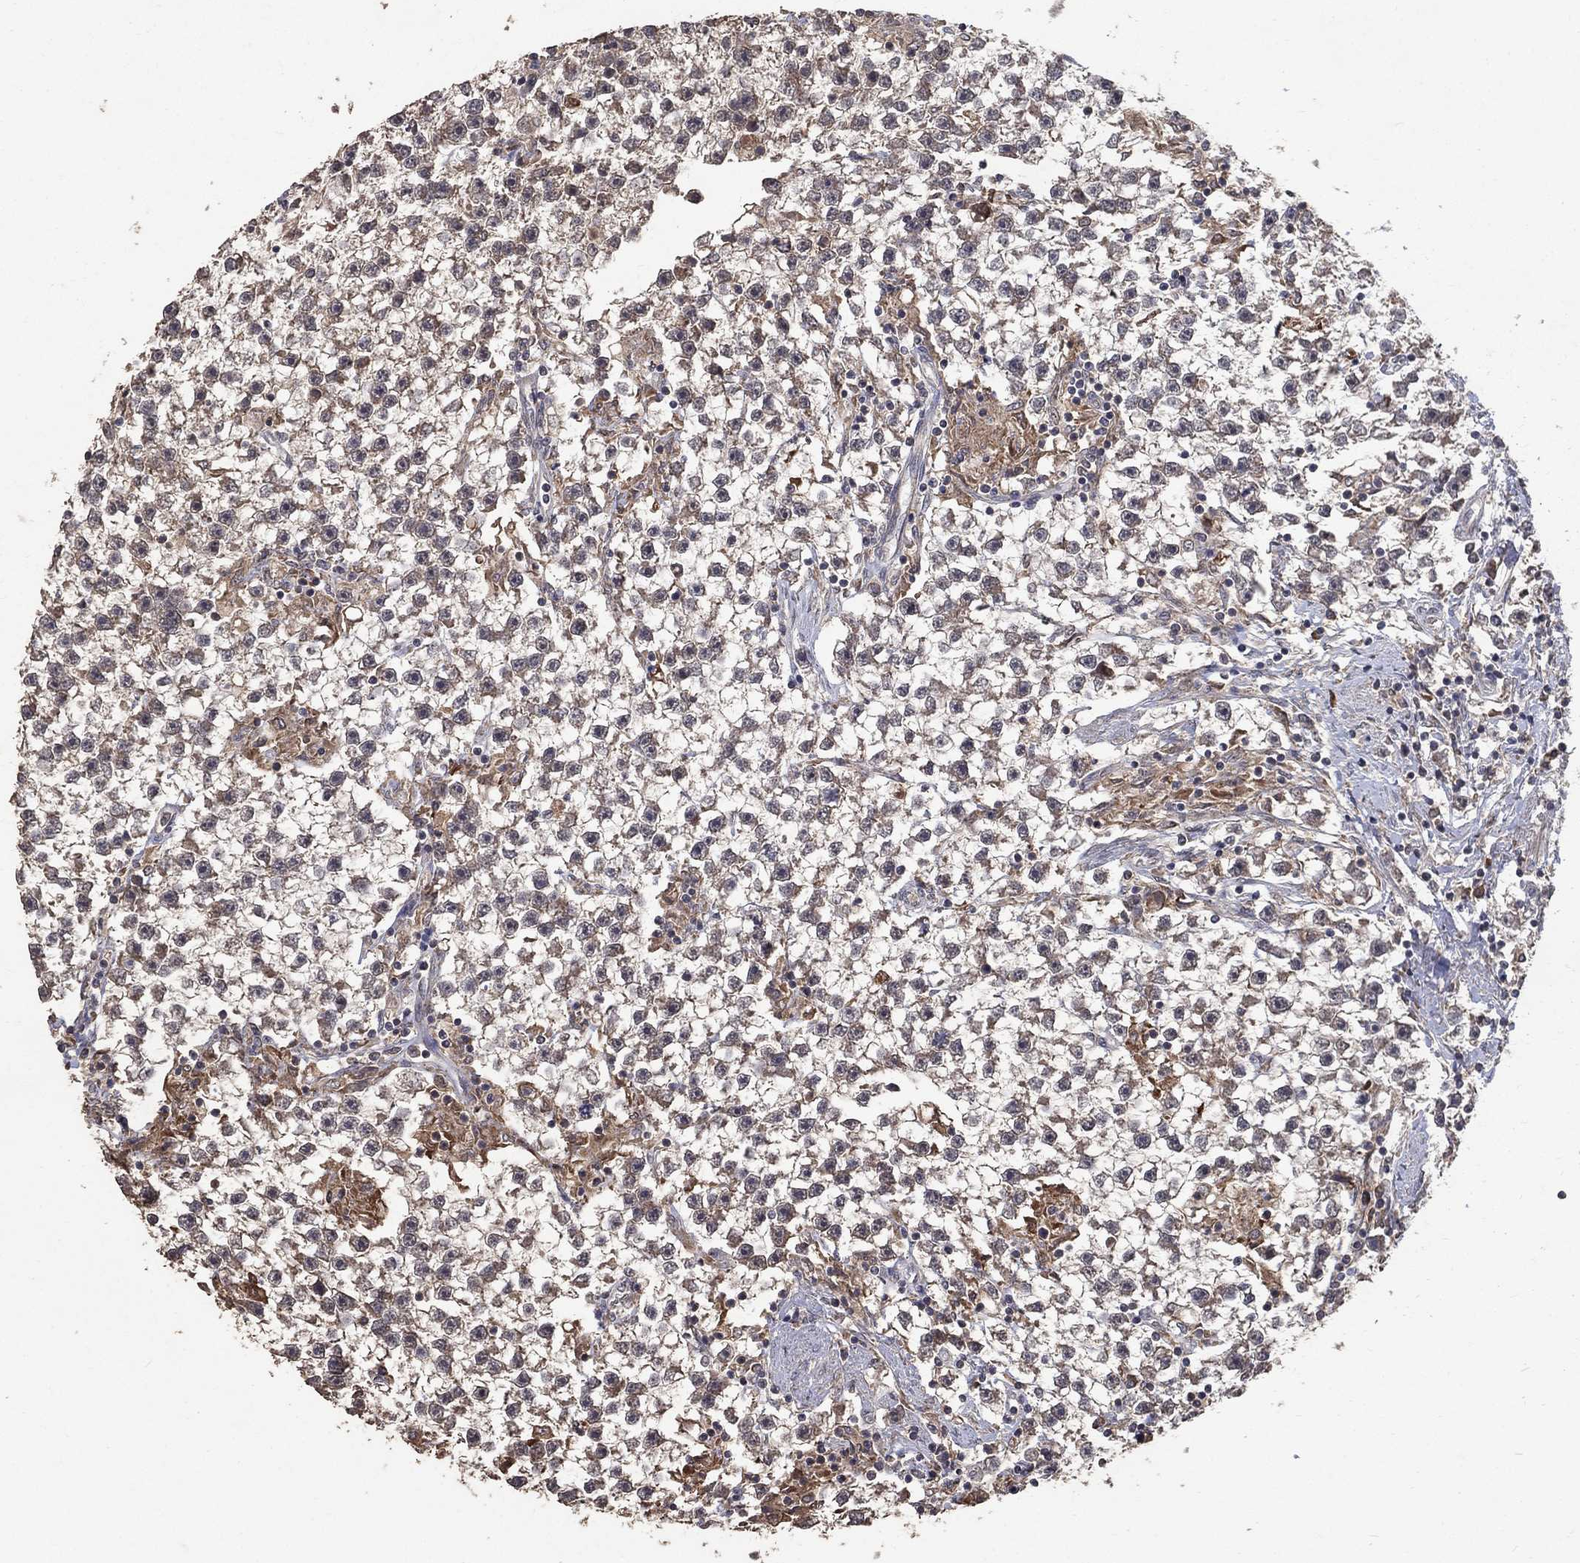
{"staining": {"intensity": "weak", "quantity": "<25%", "location": "cytoplasmic/membranous"}, "tissue": "testis cancer", "cell_type": "Tumor cells", "image_type": "cancer", "snomed": [{"axis": "morphology", "description": "Seminoma, NOS"}, {"axis": "topography", "description": "Testis"}], "caption": "This is a photomicrograph of immunohistochemistry staining of testis cancer (seminoma), which shows no positivity in tumor cells.", "gene": "C17orf75", "patient": {"sex": "male", "age": 59}}